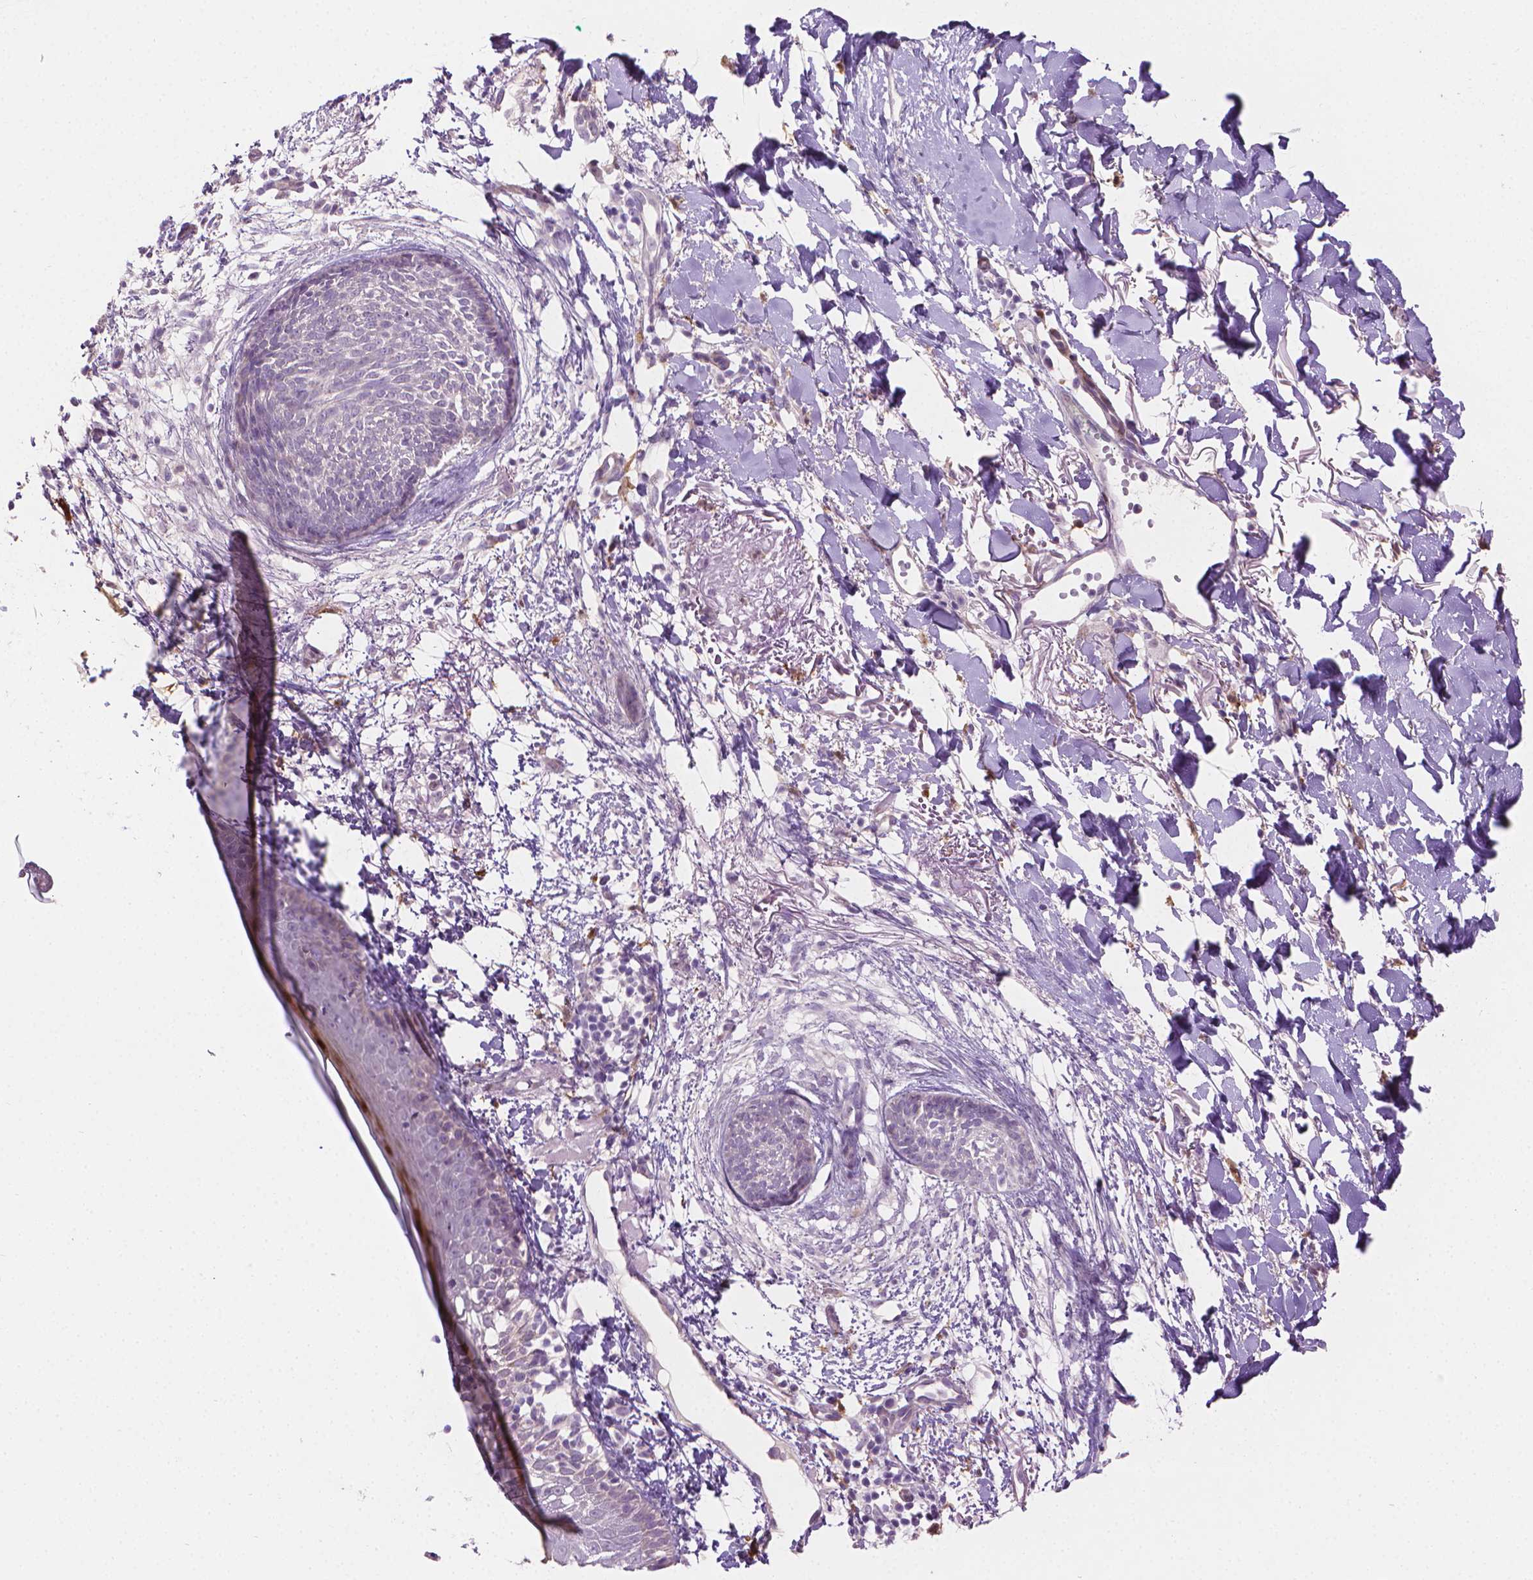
{"staining": {"intensity": "negative", "quantity": "none", "location": "none"}, "tissue": "skin cancer", "cell_type": "Tumor cells", "image_type": "cancer", "snomed": [{"axis": "morphology", "description": "Normal tissue, NOS"}, {"axis": "morphology", "description": "Basal cell carcinoma"}, {"axis": "topography", "description": "Skin"}], "caption": "This photomicrograph is of skin cancer stained with immunohistochemistry (IHC) to label a protein in brown with the nuclei are counter-stained blue. There is no staining in tumor cells.", "gene": "GSDMA", "patient": {"sex": "male", "age": 84}}